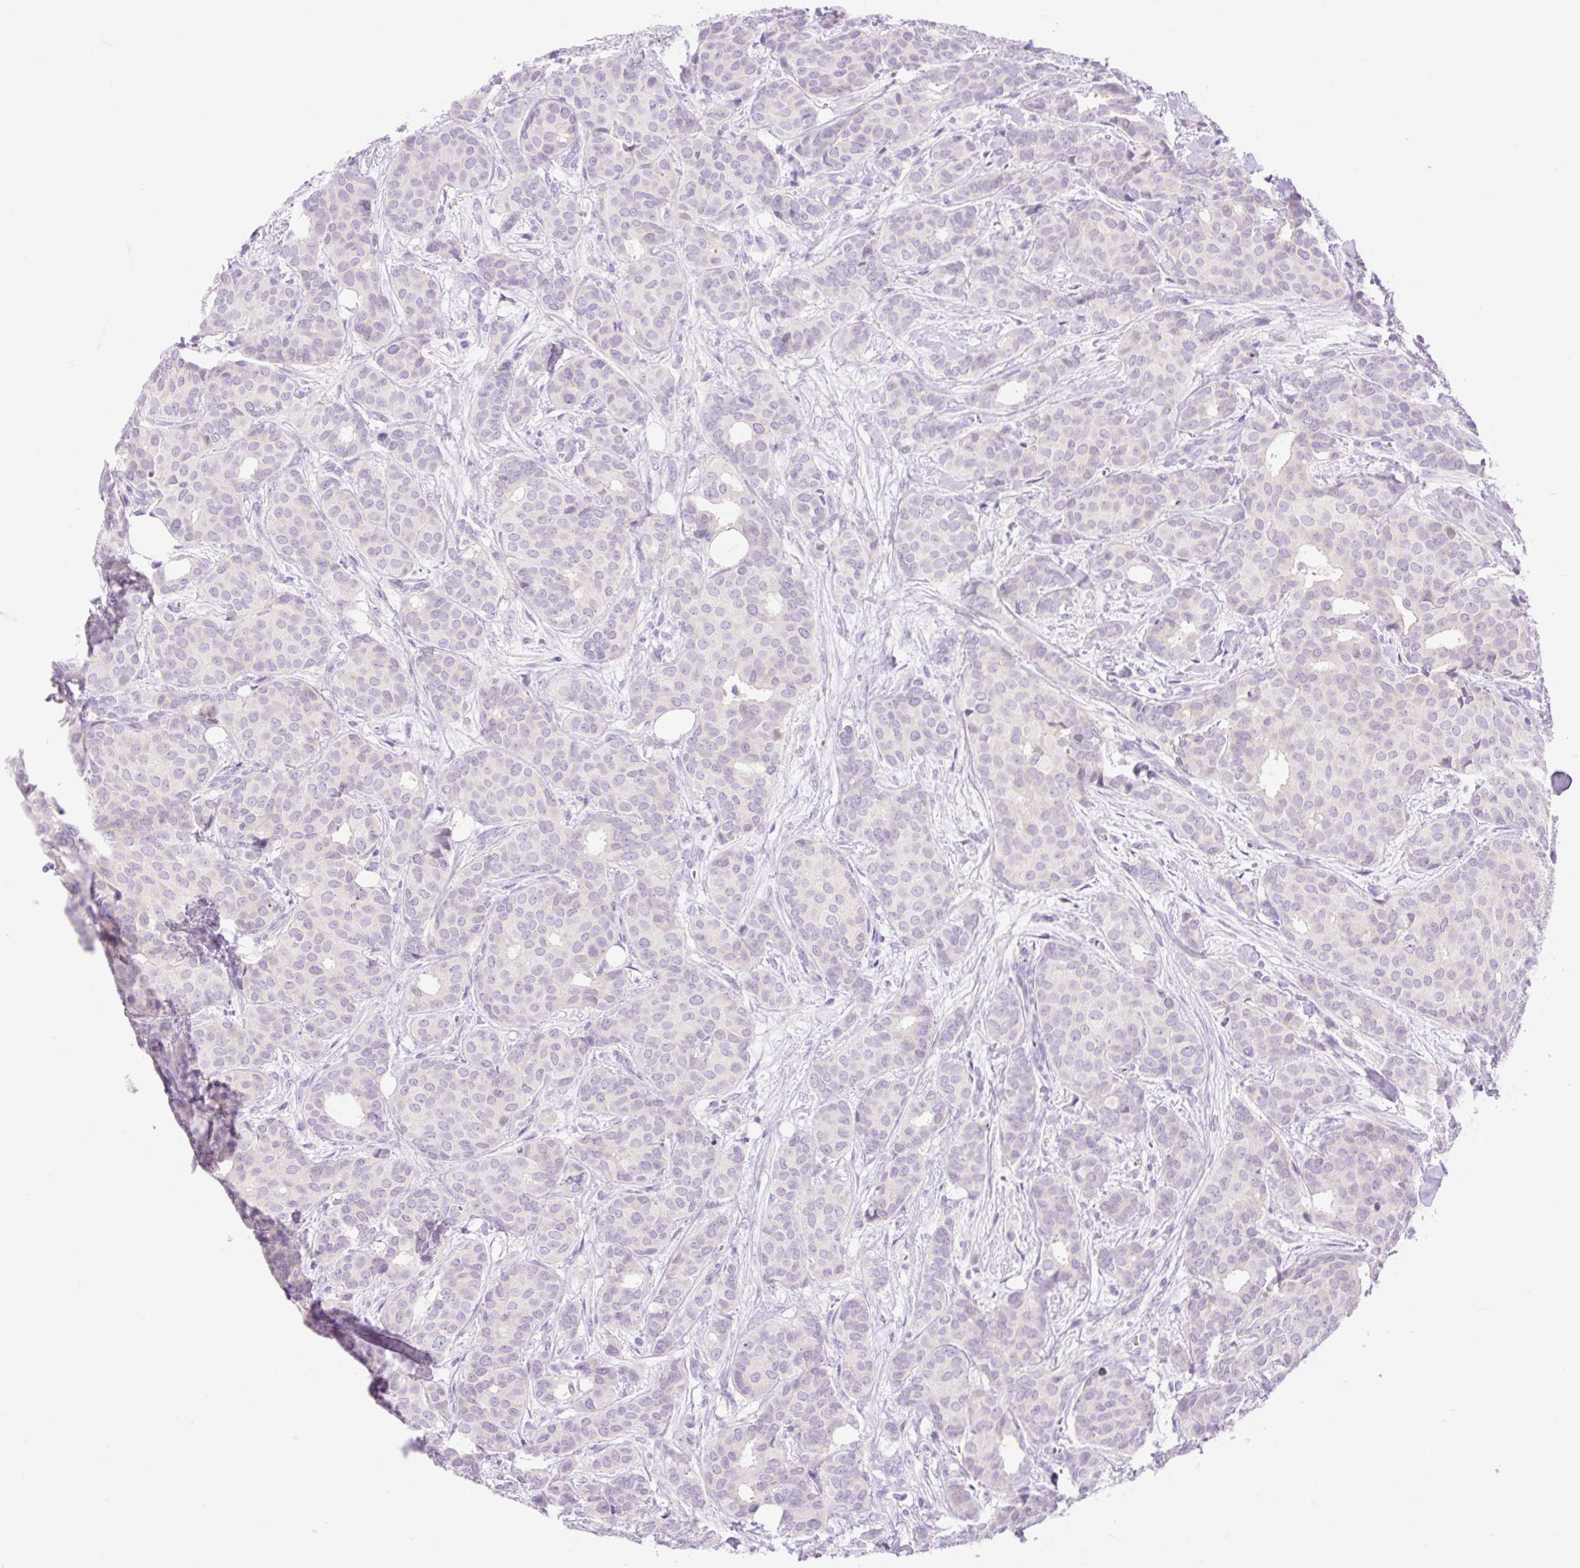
{"staining": {"intensity": "negative", "quantity": "none", "location": "none"}, "tissue": "breast cancer", "cell_type": "Tumor cells", "image_type": "cancer", "snomed": [{"axis": "morphology", "description": "Duct carcinoma"}, {"axis": "topography", "description": "Breast"}], "caption": "Tumor cells show no significant staining in invasive ductal carcinoma (breast).", "gene": "SLC25A40", "patient": {"sex": "female", "age": 70}}